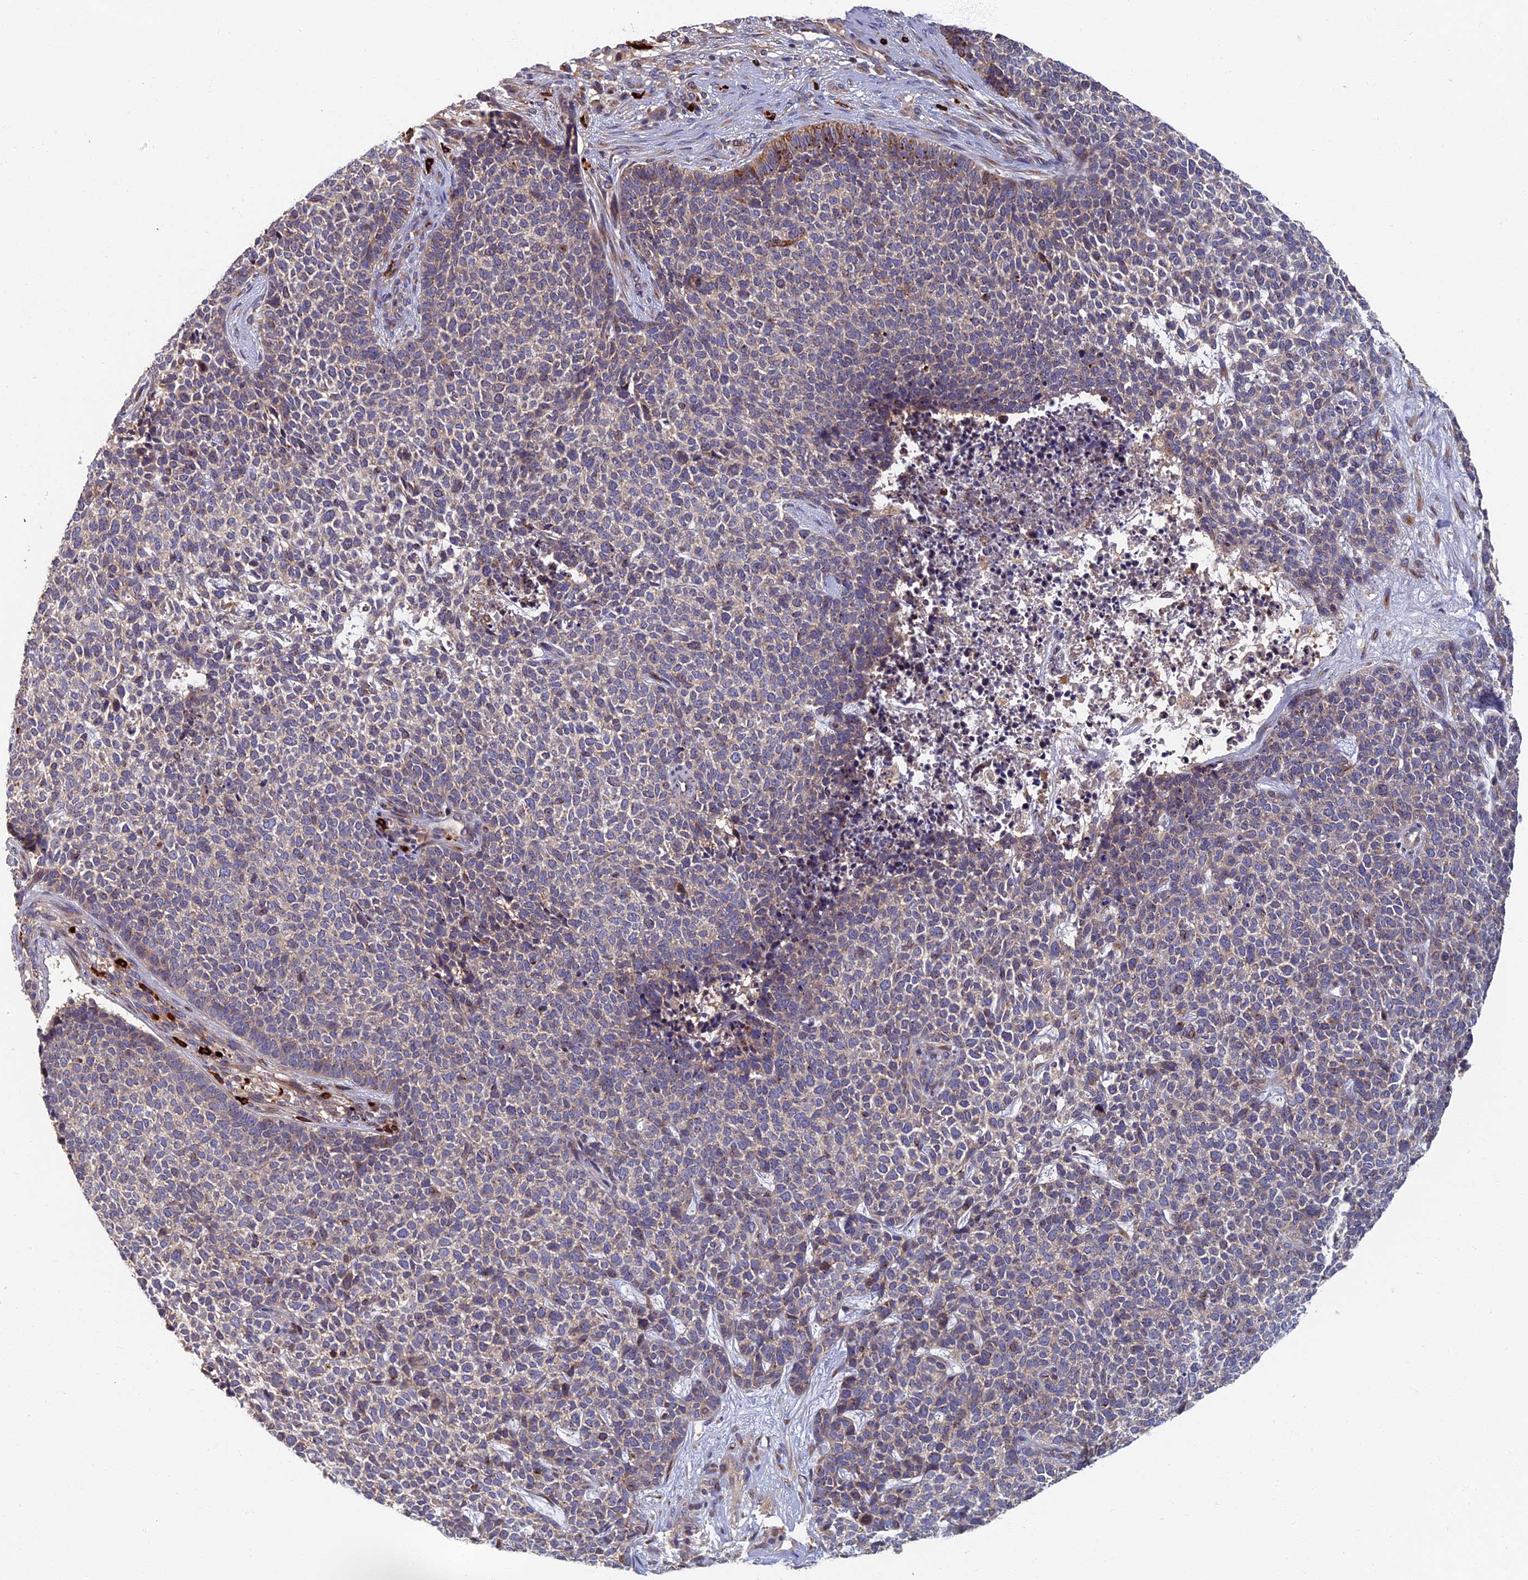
{"staining": {"intensity": "moderate", "quantity": "<25%", "location": "cytoplasmic/membranous"}, "tissue": "skin cancer", "cell_type": "Tumor cells", "image_type": "cancer", "snomed": [{"axis": "morphology", "description": "Basal cell carcinoma"}, {"axis": "topography", "description": "Skin"}], "caption": "This photomicrograph displays immunohistochemistry (IHC) staining of skin basal cell carcinoma, with low moderate cytoplasmic/membranous positivity in about <25% of tumor cells.", "gene": "TNK2", "patient": {"sex": "female", "age": 84}}